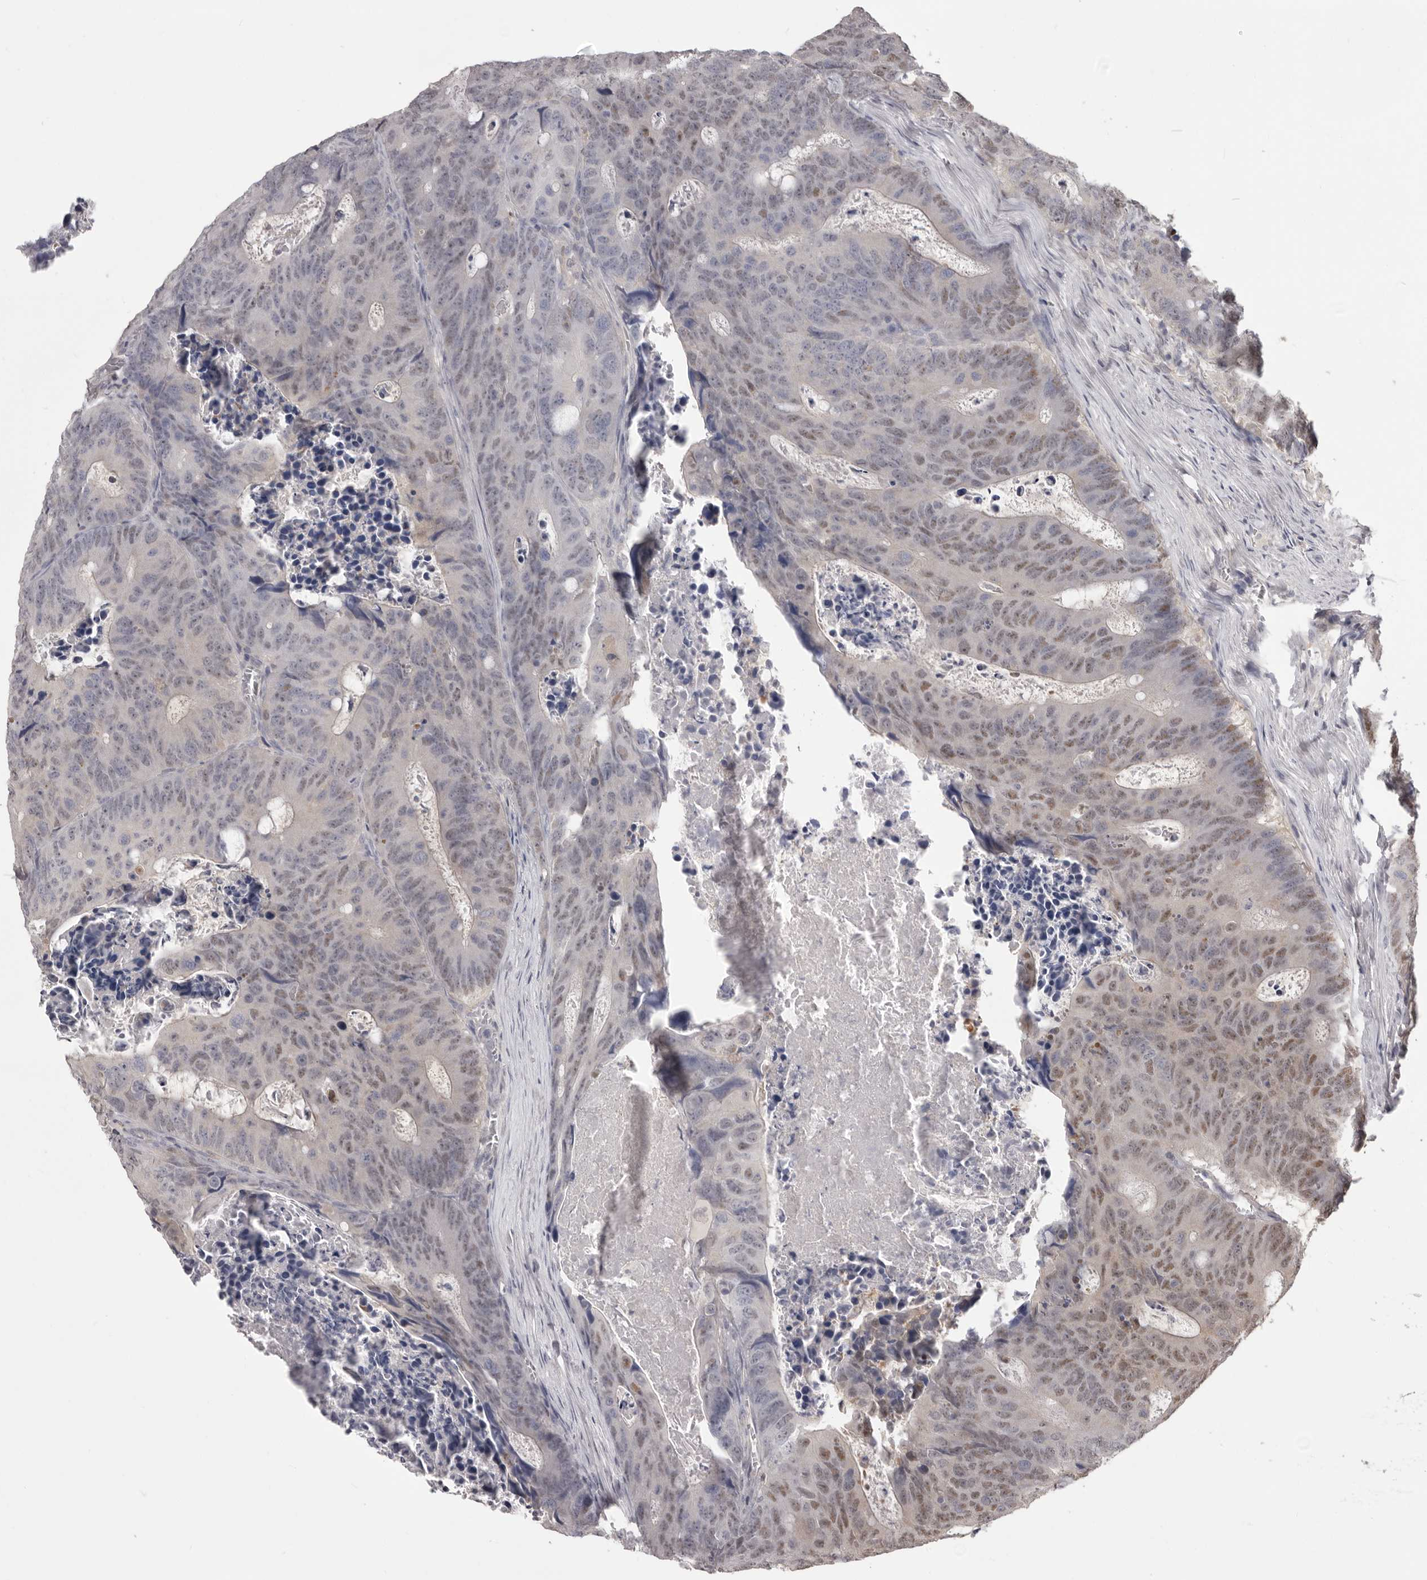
{"staining": {"intensity": "weak", "quantity": "25%-75%", "location": "nuclear"}, "tissue": "colorectal cancer", "cell_type": "Tumor cells", "image_type": "cancer", "snomed": [{"axis": "morphology", "description": "Adenocarcinoma, NOS"}, {"axis": "topography", "description": "Colon"}], "caption": "Immunohistochemical staining of human colorectal cancer (adenocarcinoma) displays low levels of weak nuclear protein expression in about 25%-75% of tumor cells. Nuclei are stained in blue.", "gene": "MDH1", "patient": {"sex": "male", "age": 87}}